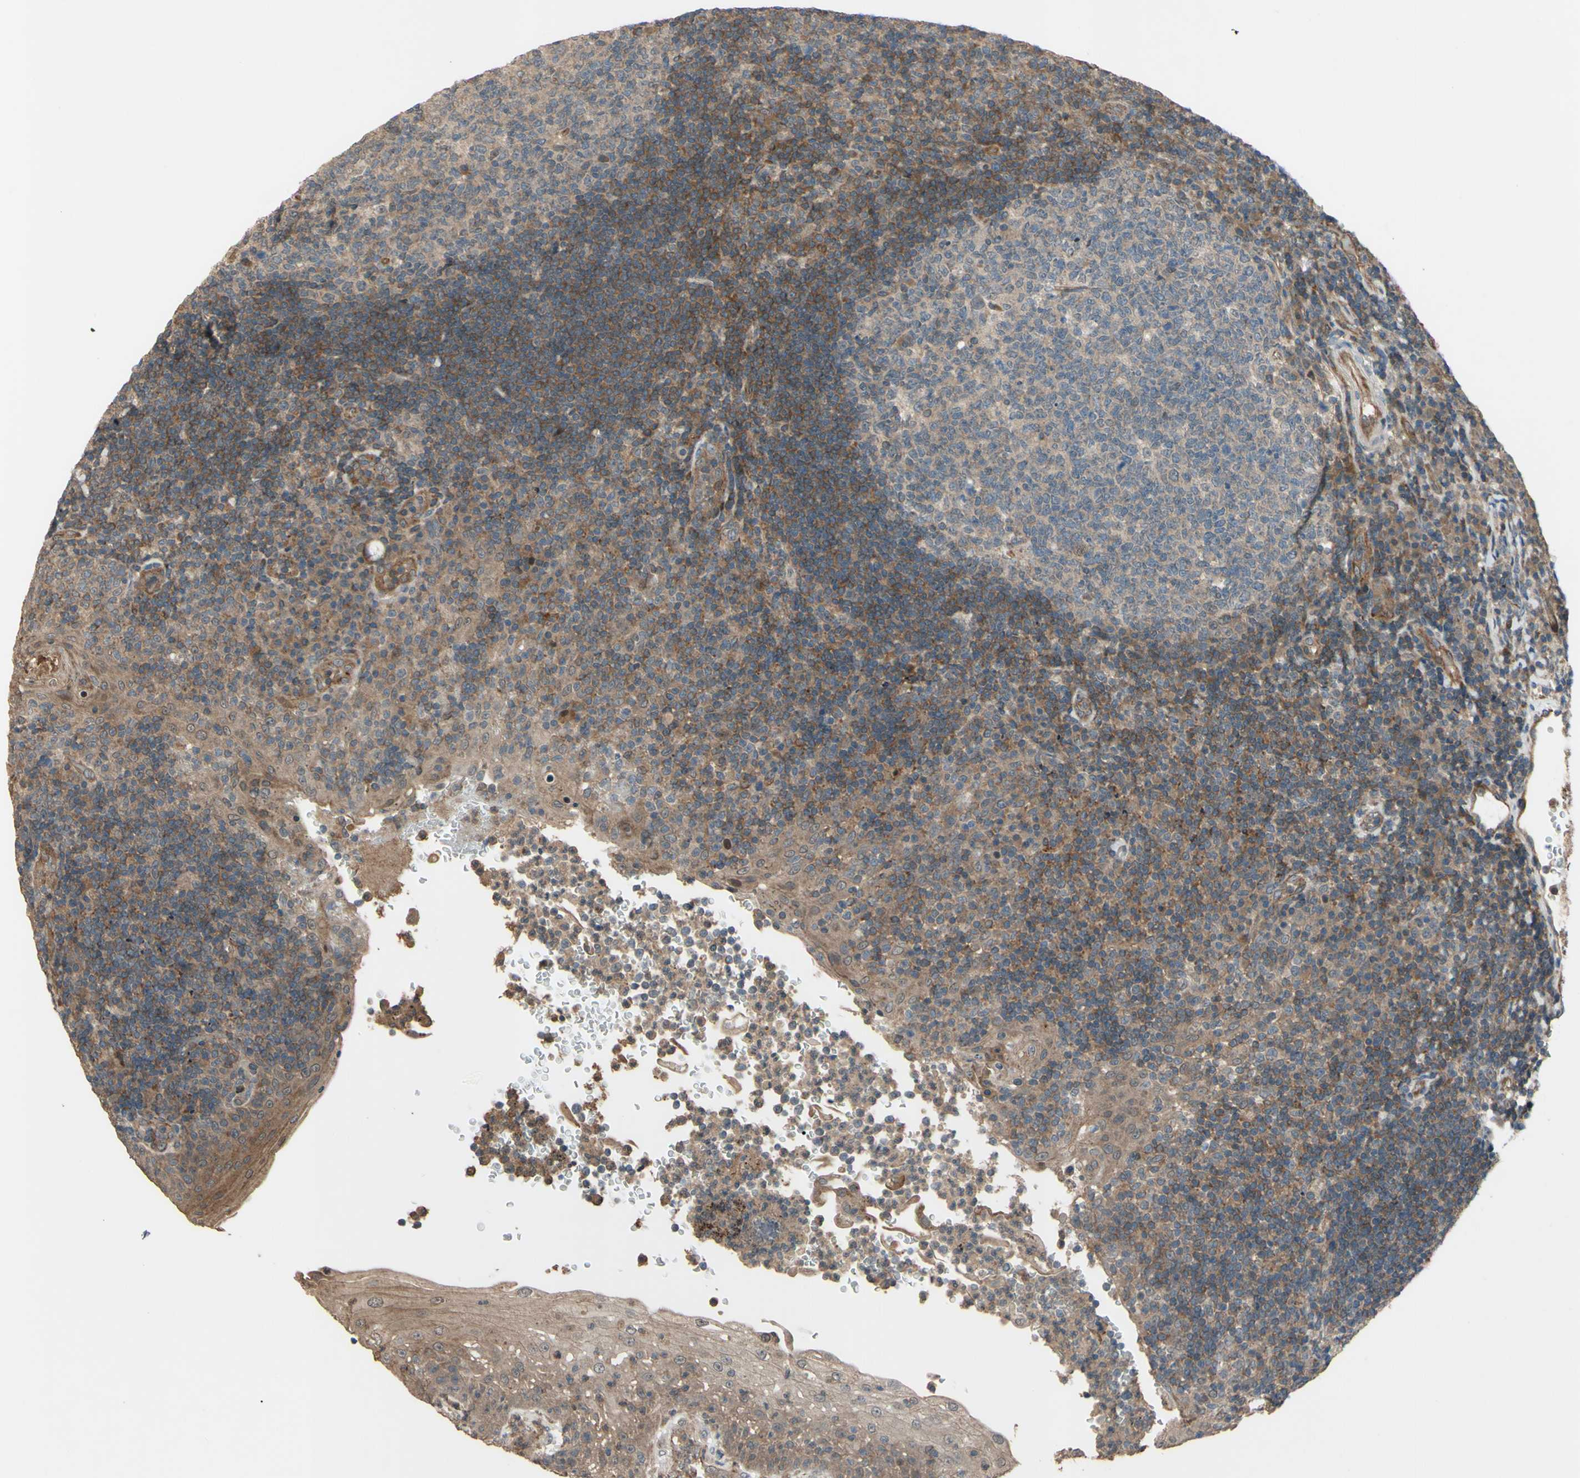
{"staining": {"intensity": "weak", "quantity": ">75%", "location": "cytoplasmic/membranous"}, "tissue": "tonsil", "cell_type": "Germinal center cells", "image_type": "normal", "snomed": [{"axis": "morphology", "description": "Normal tissue, NOS"}, {"axis": "topography", "description": "Tonsil"}], "caption": "Human tonsil stained for a protein (brown) demonstrates weak cytoplasmic/membranous positive positivity in approximately >75% of germinal center cells.", "gene": "SHROOM4", "patient": {"sex": "female", "age": 40}}